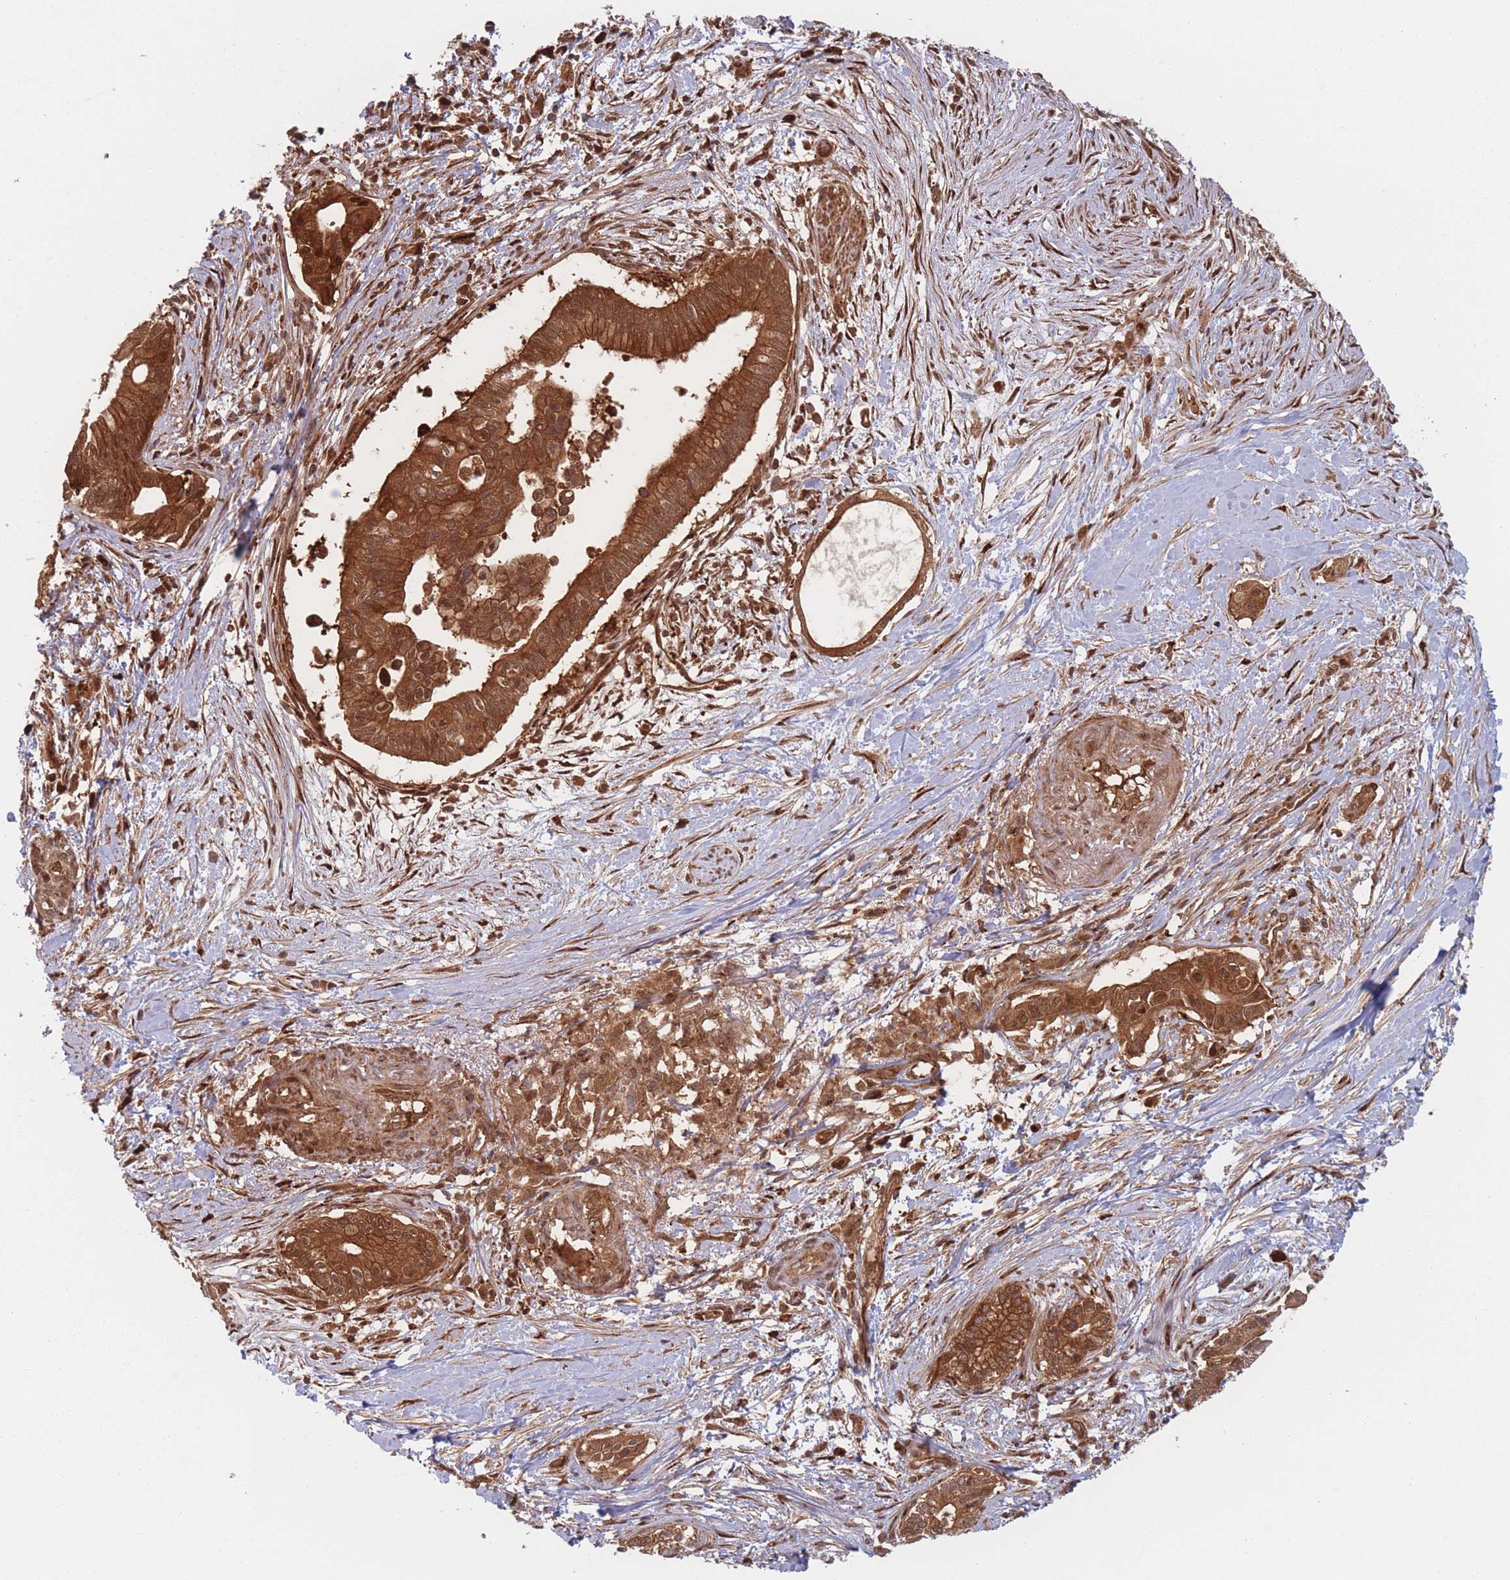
{"staining": {"intensity": "strong", "quantity": ">75%", "location": "cytoplasmic/membranous,nuclear"}, "tissue": "pancreatic cancer", "cell_type": "Tumor cells", "image_type": "cancer", "snomed": [{"axis": "morphology", "description": "Adenocarcinoma, NOS"}, {"axis": "topography", "description": "Pancreas"}], "caption": "Tumor cells exhibit strong cytoplasmic/membranous and nuclear positivity in about >75% of cells in pancreatic adenocarcinoma.", "gene": "PODXL2", "patient": {"sex": "male", "age": 78}}